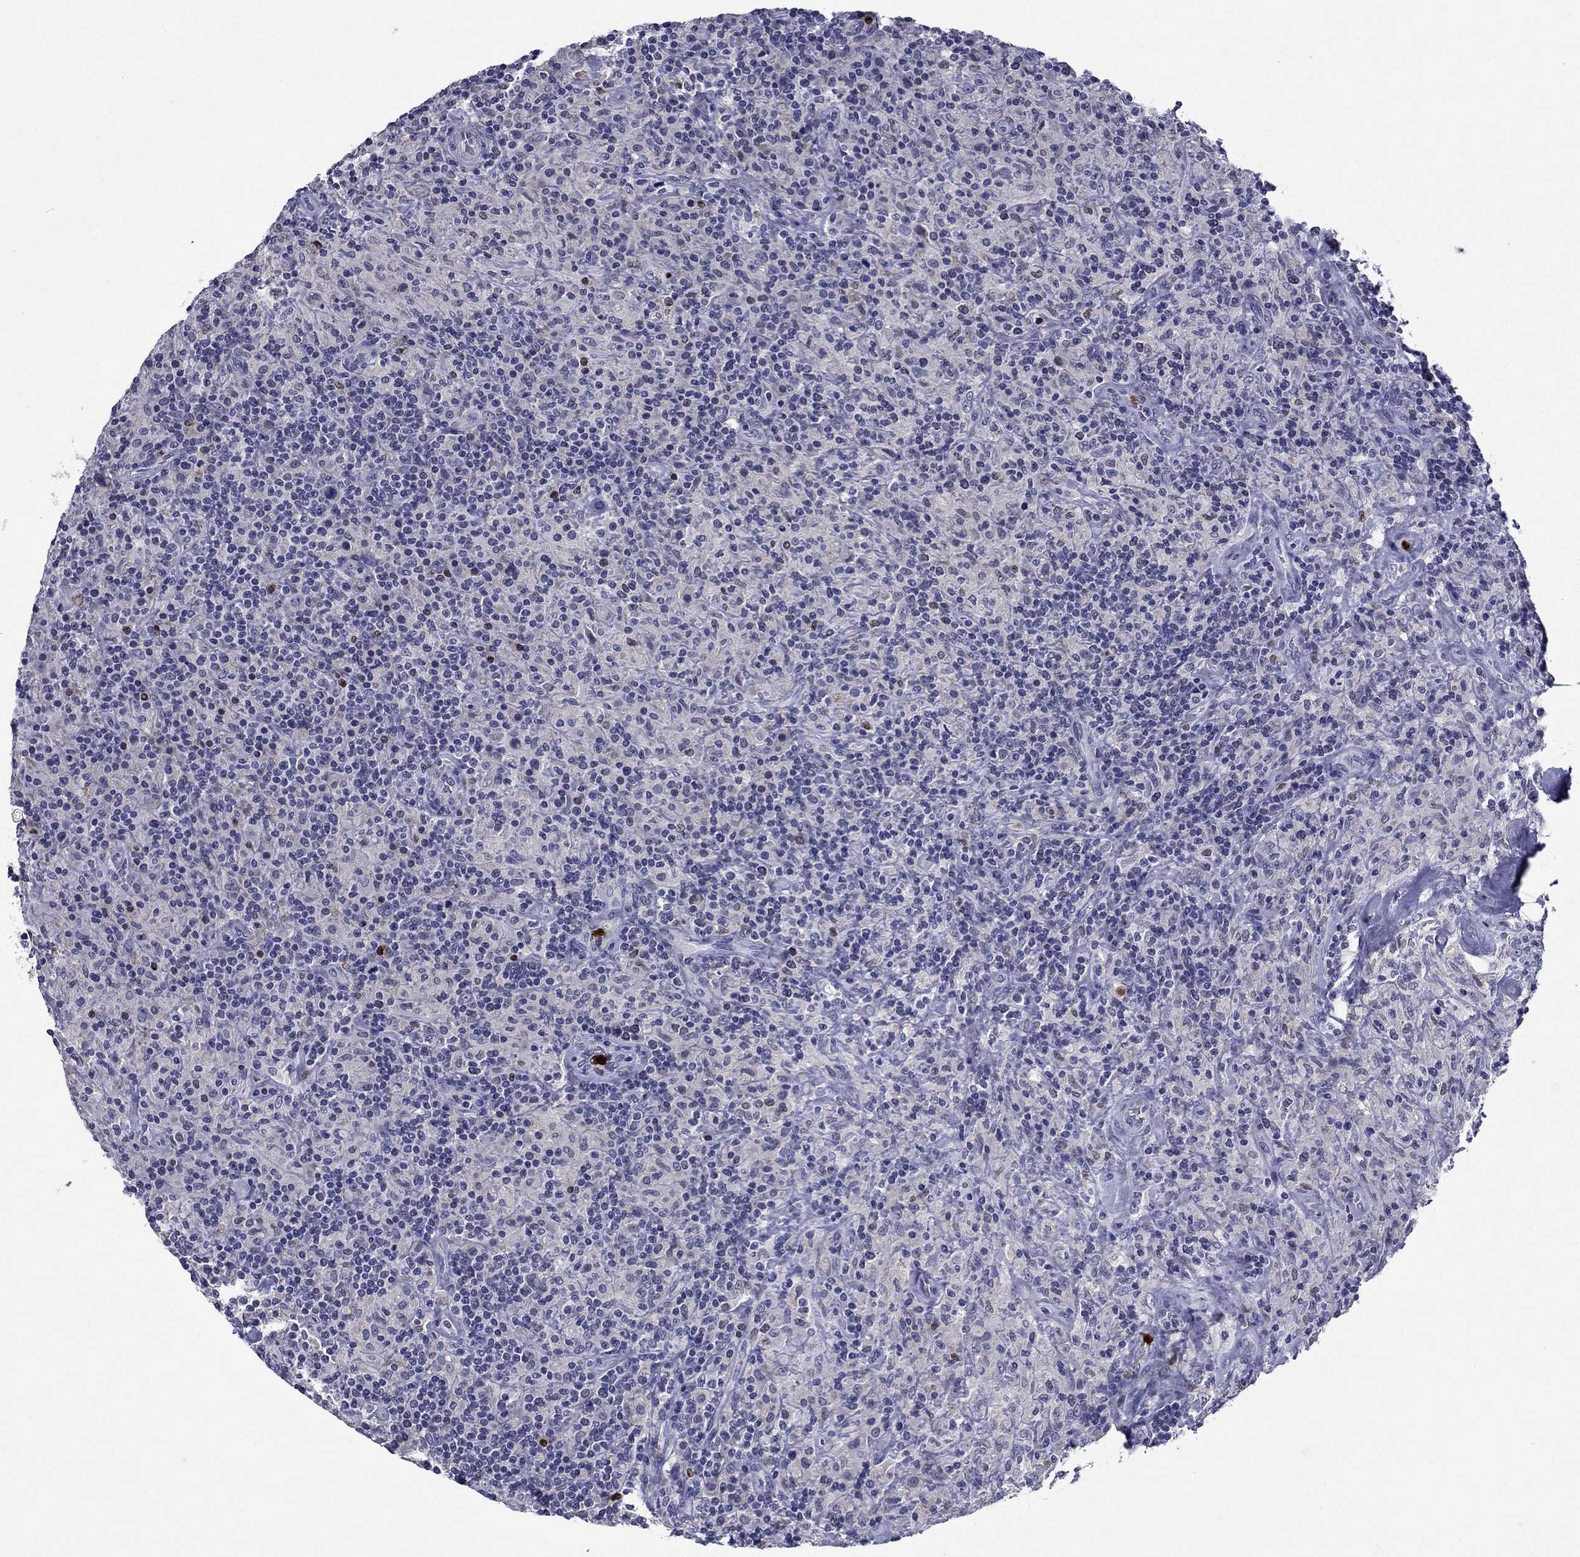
{"staining": {"intensity": "negative", "quantity": "none", "location": "none"}, "tissue": "lymphoma", "cell_type": "Tumor cells", "image_type": "cancer", "snomed": [{"axis": "morphology", "description": "Hodgkin's disease, NOS"}, {"axis": "topography", "description": "Lymph node"}], "caption": "Human lymphoma stained for a protein using immunohistochemistry reveals no staining in tumor cells.", "gene": "IRF5", "patient": {"sex": "male", "age": 70}}